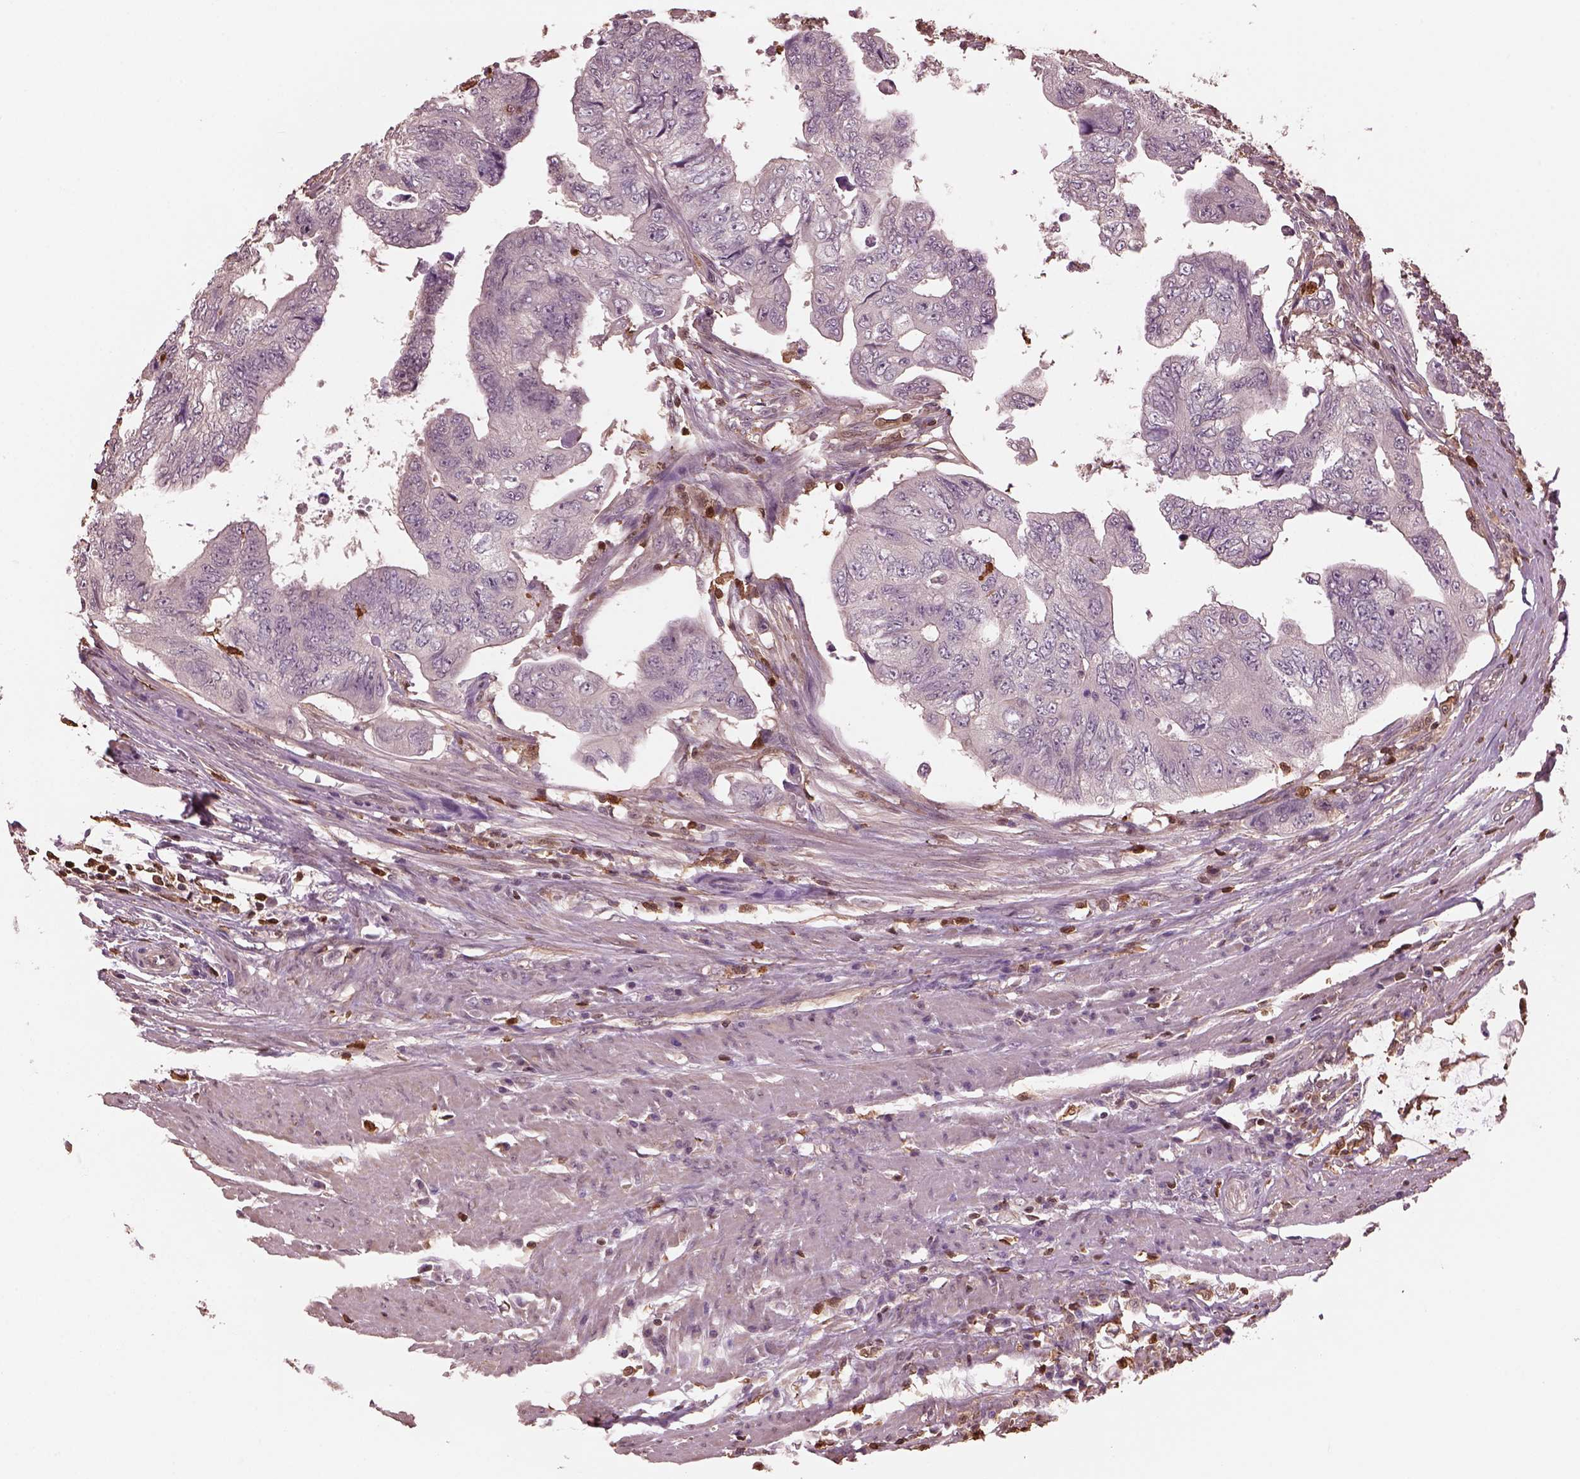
{"staining": {"intensity": "negative", "quantity": "none", "location": "none"}, "tissue": "colorectal cancer", "cell_type": "Tumor cells", "image_type": "cancer", "snomed": [{"axis": "morphology", "description": "Adenocarcinoma, NOS"}, {"axis": "topography", "description": "Colon"}], "caption": "Tumor cells are negative for brown protein staining in colorectal adenocarcinoma.", "gene": "IL31RA", "patient": {"sex": "male", "age": 57}}